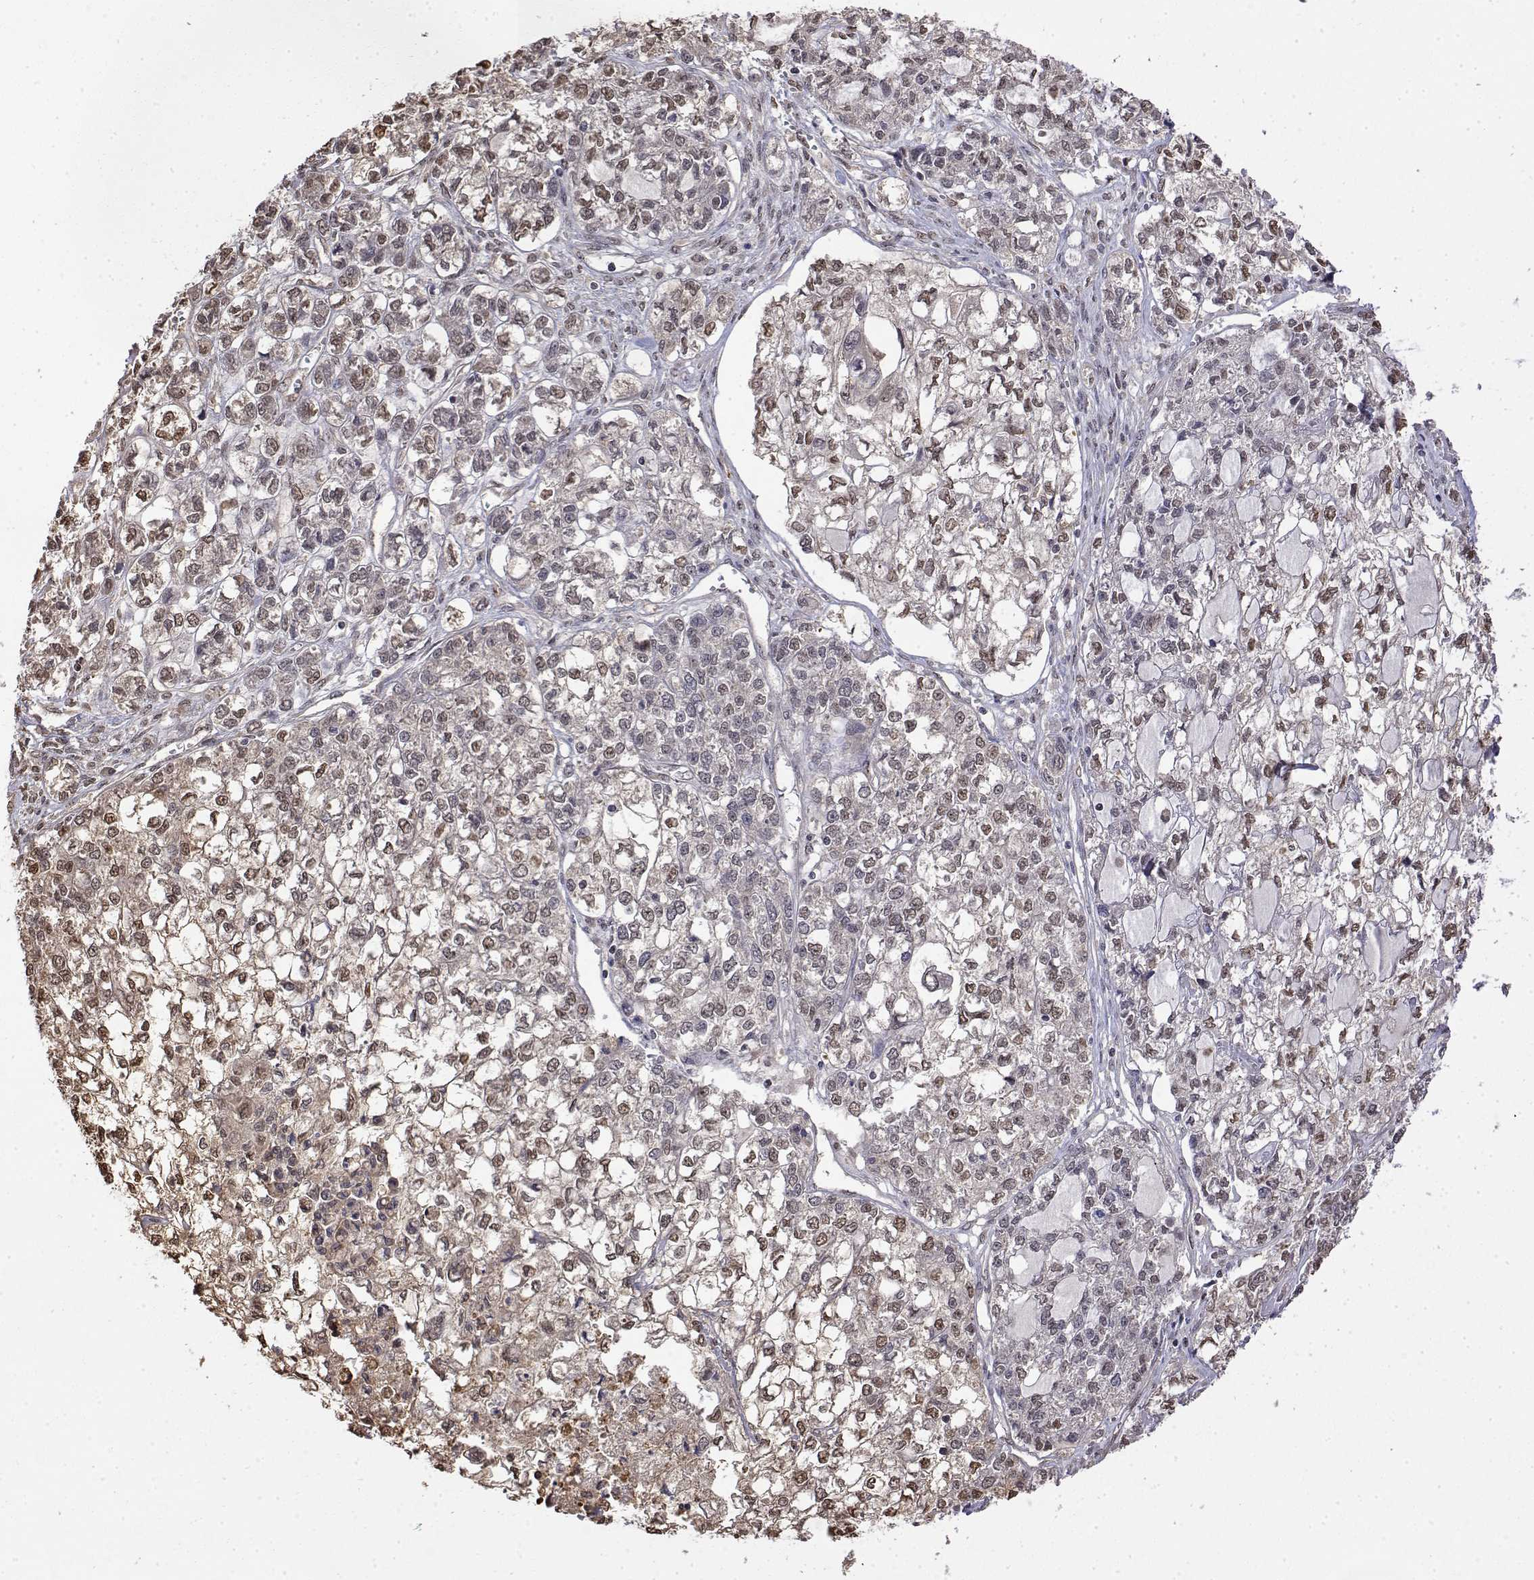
{"staining": {"intensity": "moderate", "quantity": ">75%", "location": "nuclear"}, "tissue": "ovarian cancer", "cell_type": "Tumor cells", "image_type": "cancer", "snomed": [{"axis": "morphology", "description": "Carcinoma, endometroid"}, {"axis": "topography", "description": "Ovary"}], "caption": "A brown stain labels moderate nuclear expression of a protein in human ovarian endometroid carcinoma tumor cells.", "gene": "TPI1", "patient": {"sex": "female", "age": 64}}